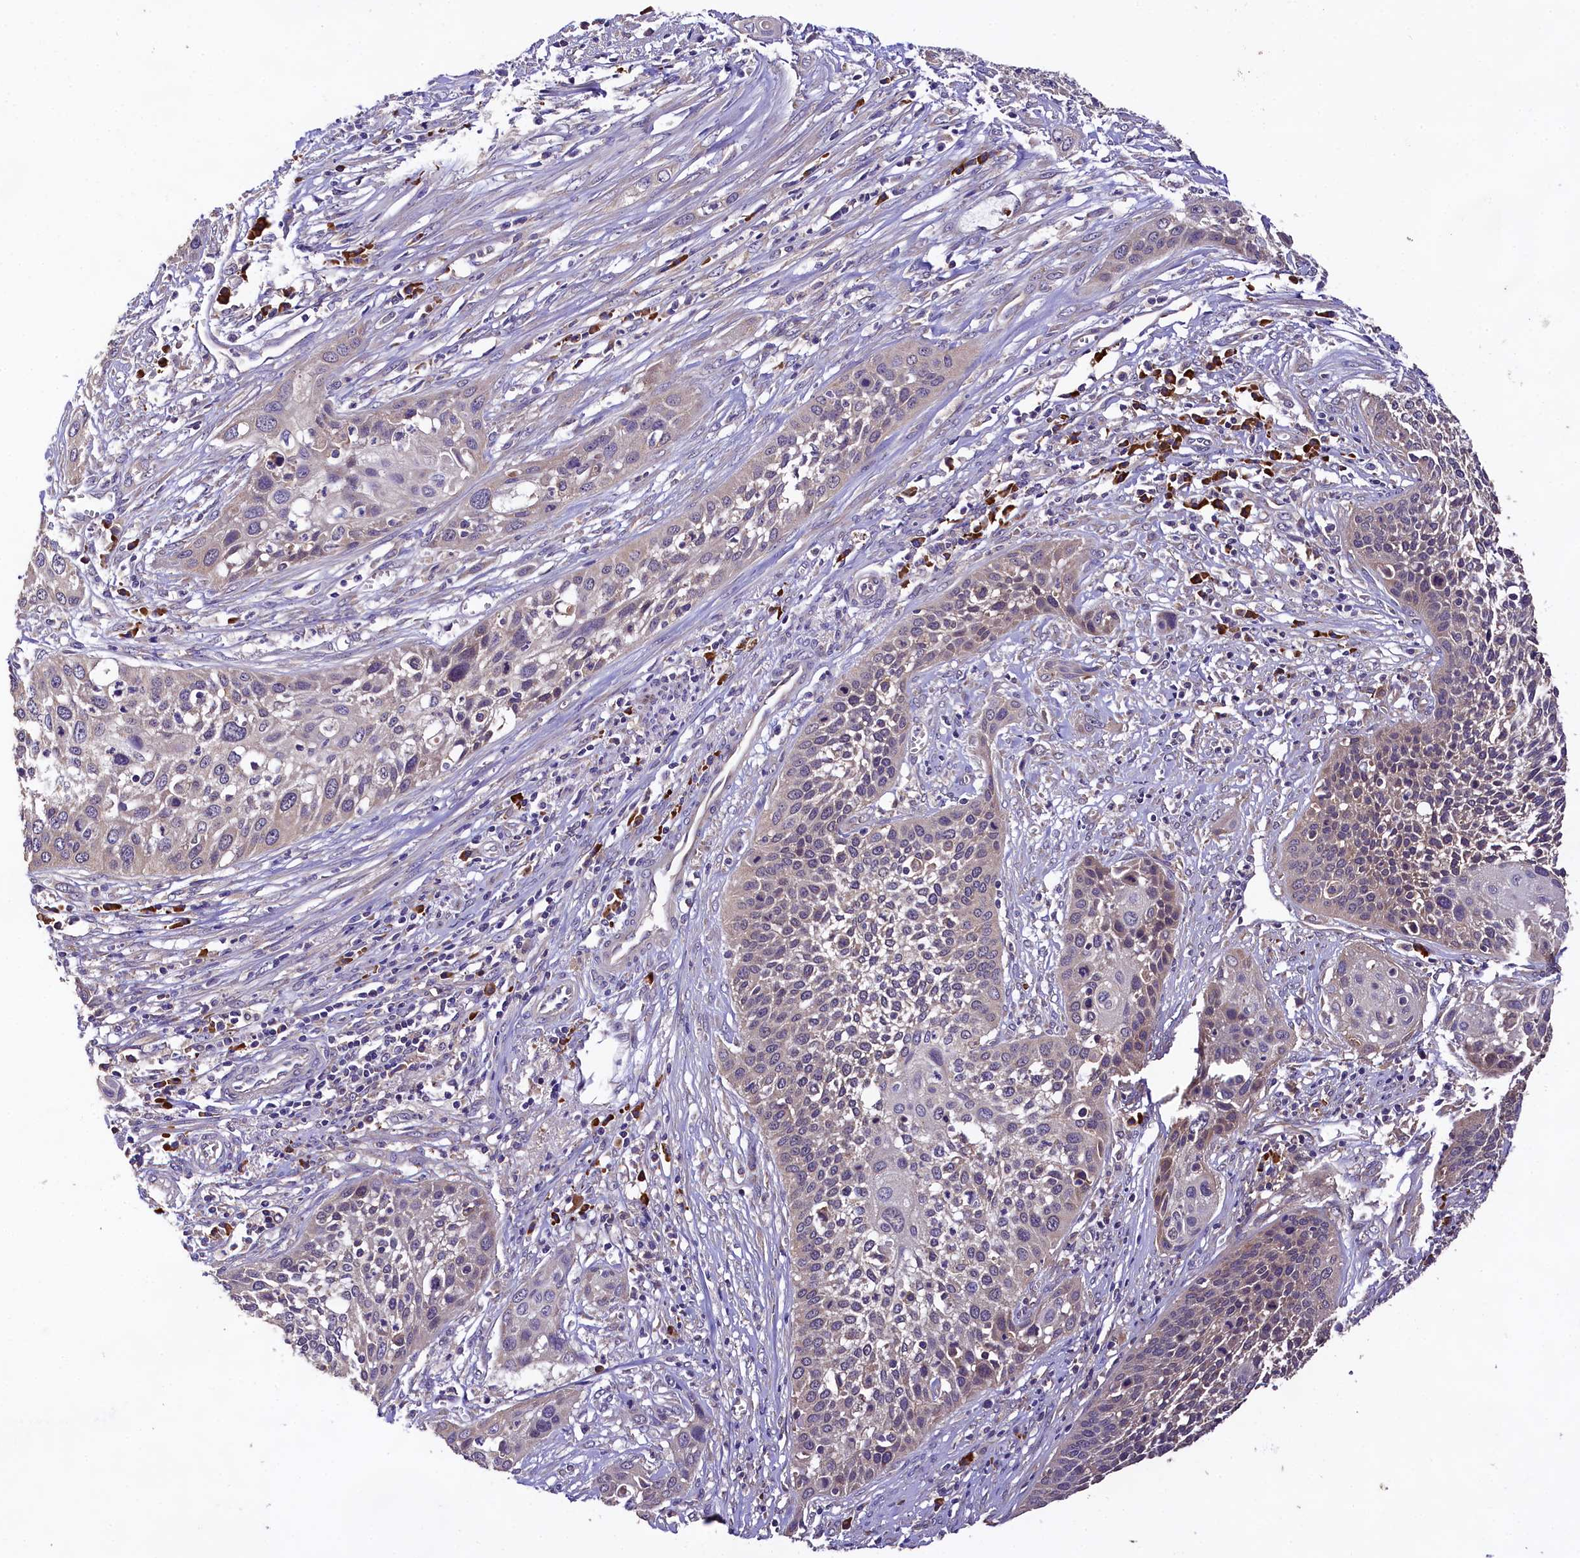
{"staining": {"intensity": "weak", "quantity": "<25%", "location": "cytoplasmic/membranous"}, "tissue": "cervical cancer", "cell_type": "Tumor cells", "image_type": "cancer", "snomed": [{"axis": "morphology", "description": "Squamous cell carcinoma, NOS"}, {"axis": "topography", "description": "Cervix"}], "caption": "A histopathology image of human cervical squamous cell carcinoma is negative for staining in tumor cells.", "gene": "ENKD1", "patient": {"sex": "female", "age": 34}}